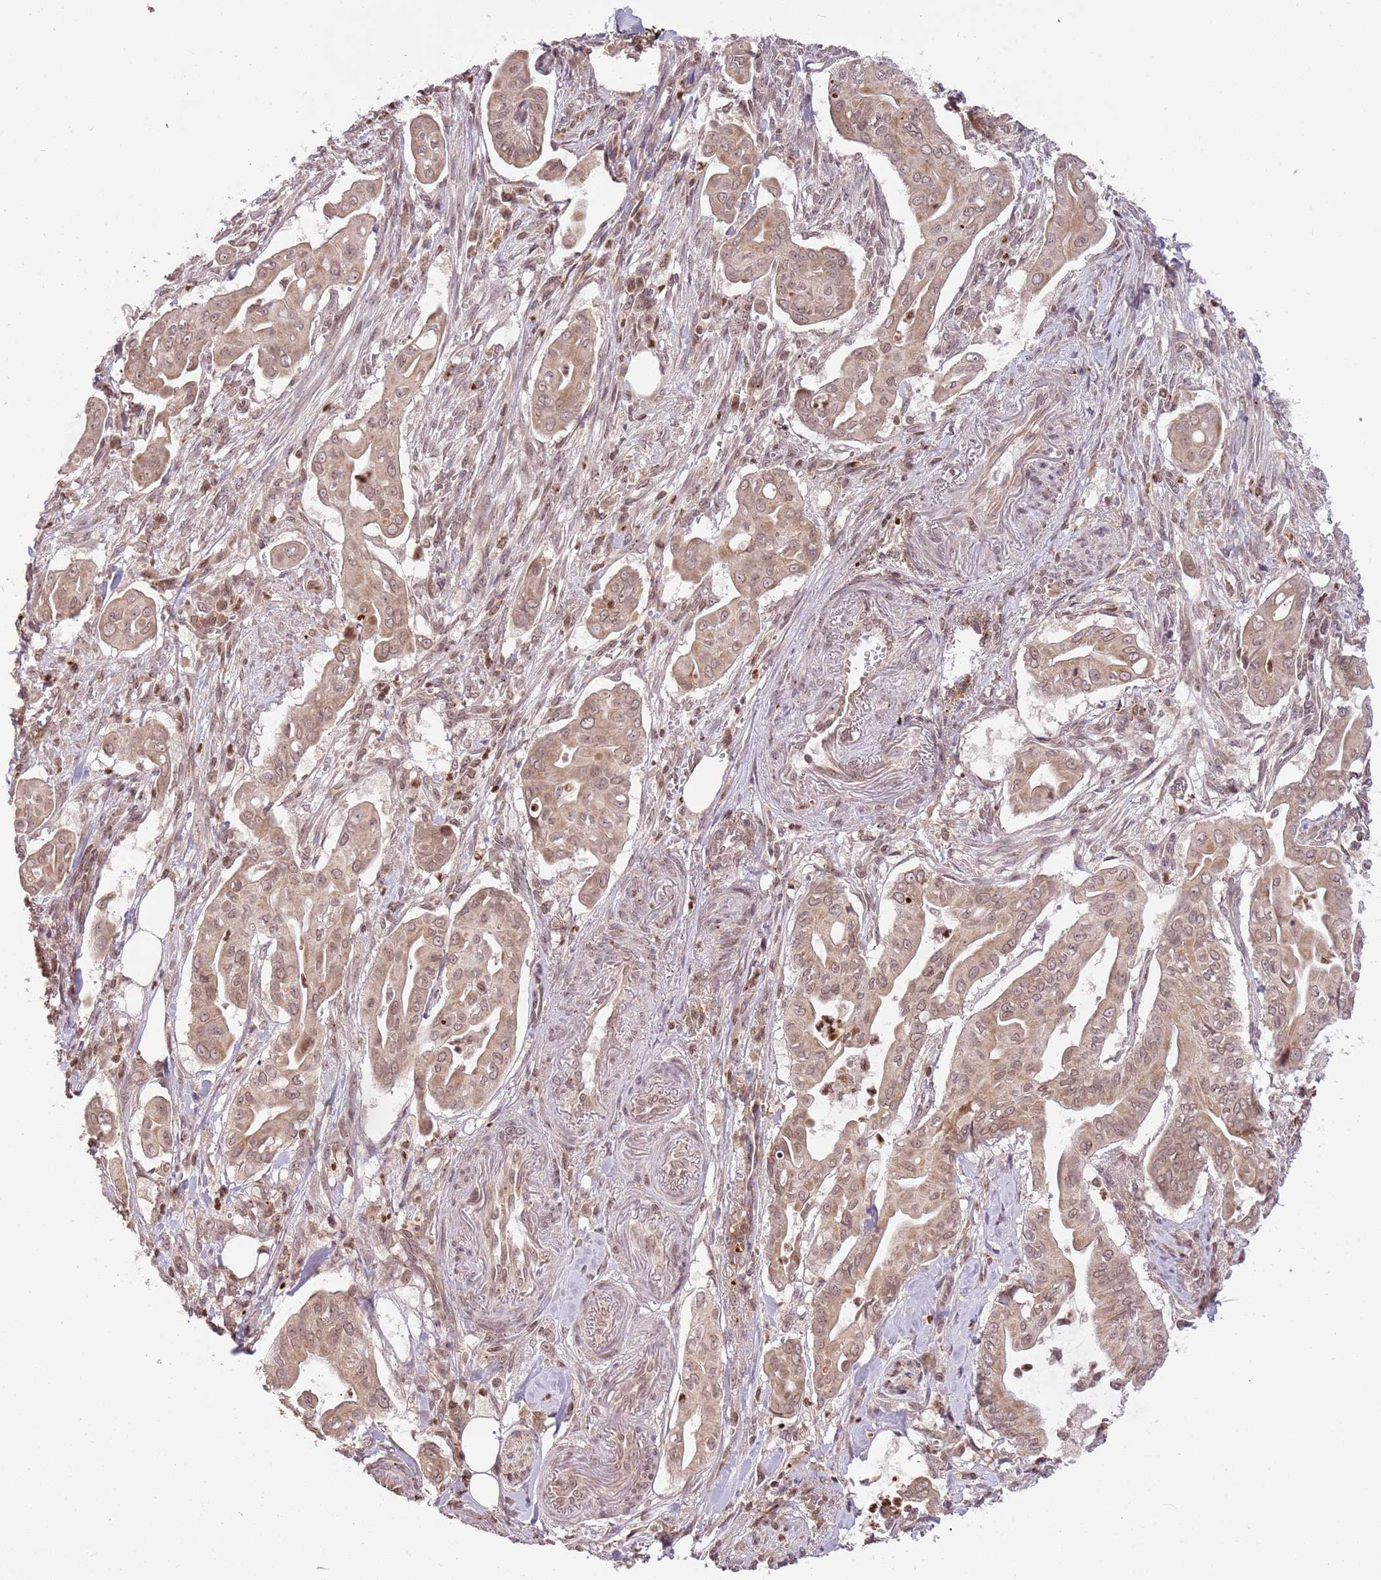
{"staining": {"intensity": "moderate", "quantity": ">75%", "location": "cytoplasmic/membranous,nuclear"}, "tissue": "pancreatic cancer", "cell_type": "Tumor cells", "image_type": "cancer", "snomed": [{"axis": "morphology", "description": "Adenocarcinoma, NOS"}, {"axis": "topography", "description": "Pancreas"}], "caption": "IHC image of neoplastic tissue: human adenocarcinoma (pancreatic) stained using immunohistochemistry shows medium levels of moderate protein expression localized specifically in the cytoplasmic/membranous and nuclear of tumor cells, appearing as a cytoplasmic/membranous and nuclear brown color.", "gene": "SAMSN1", "patient": {"sex": "male", "age": 71}}